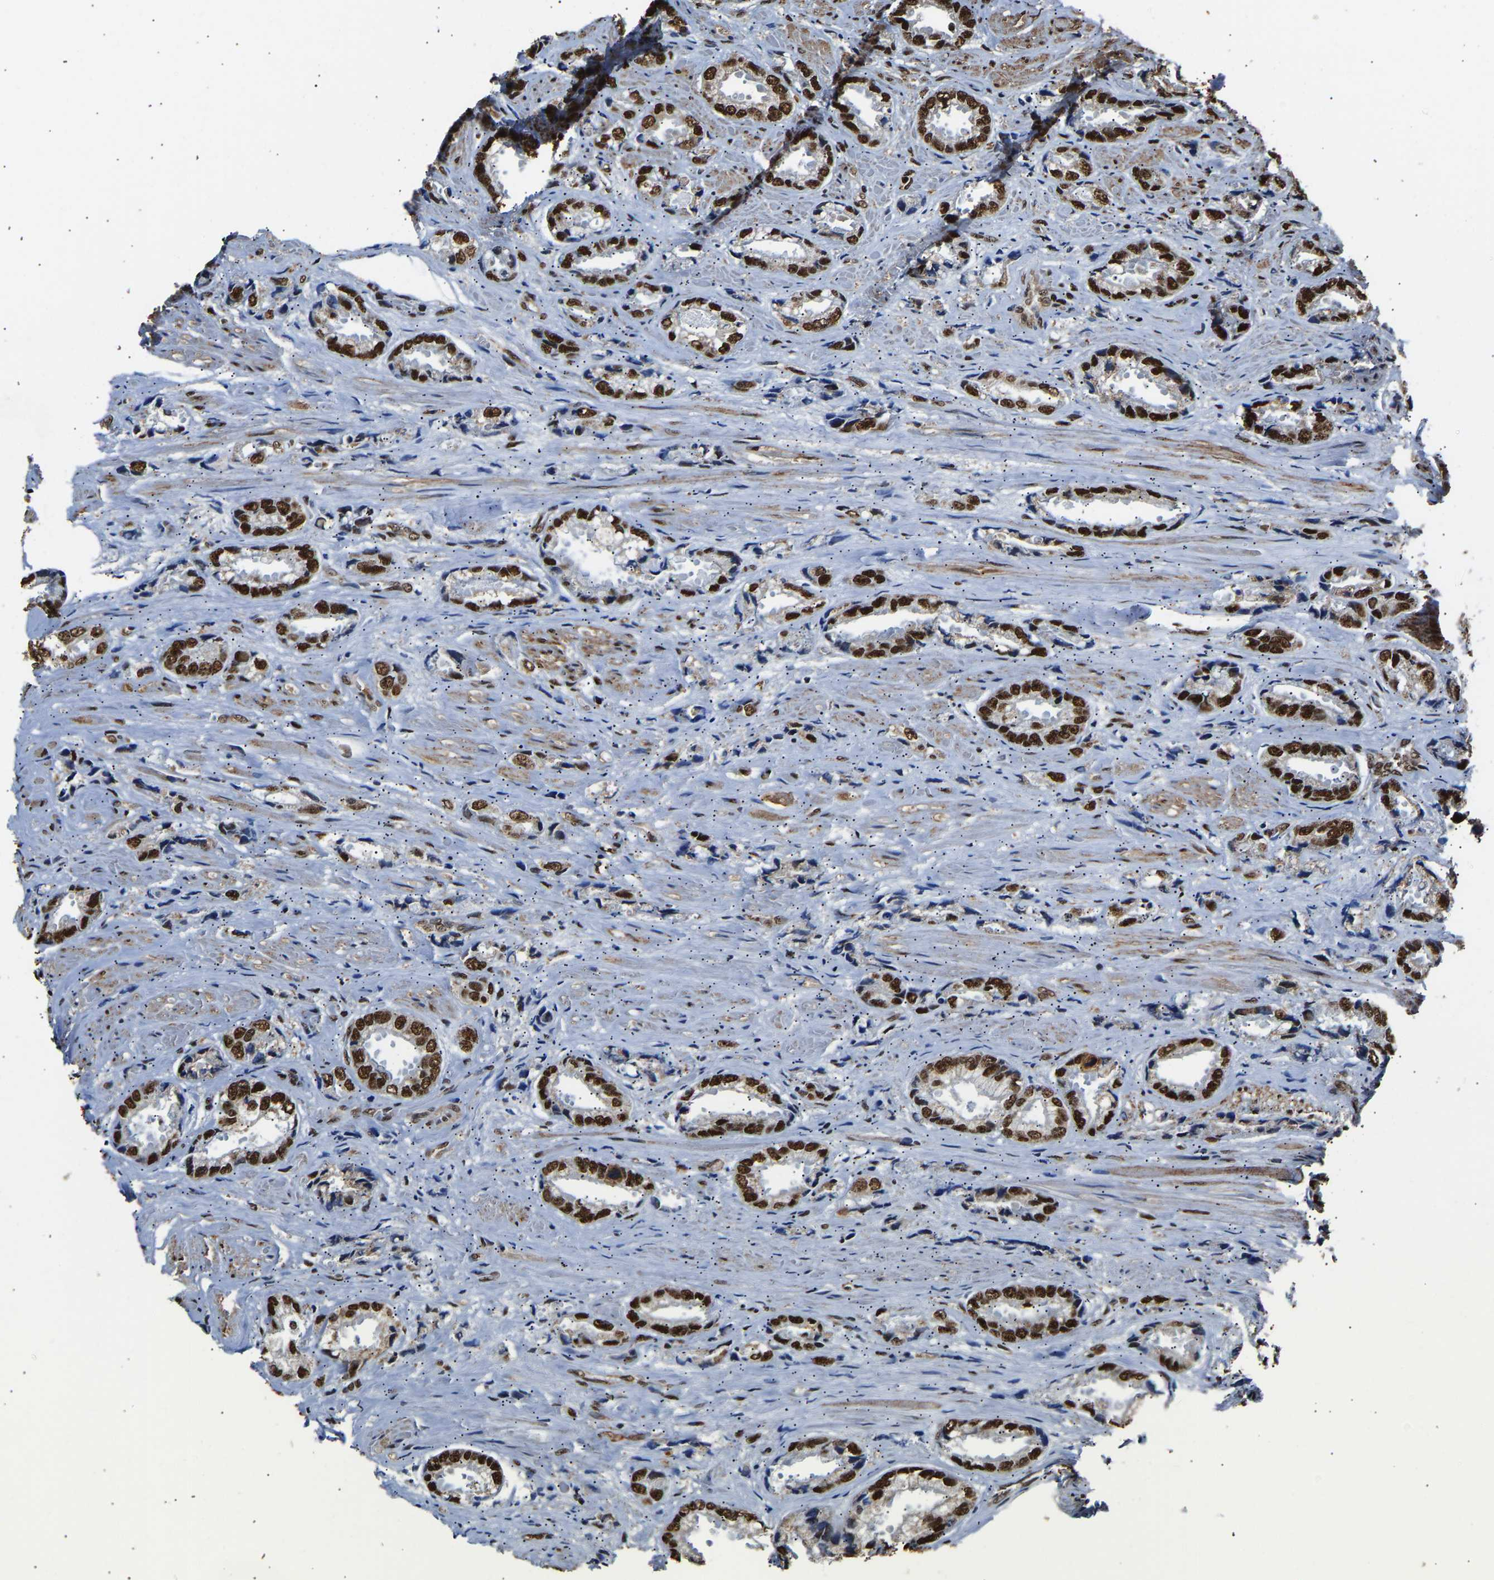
{"staining": {"intensity": "strong", "quantity": ">75%", "location": "nuclear"}, "tissue": "prostate cancer", "cell_type": "Tumor cells", "image_type": "cancer", "snomed": [{"axis": "morphology", "description": "Adenocarcinoma, High grade"}, {"axis": "topography", "description": "Prostate"}], "caption": "Adenocarcinoma (high-grade) (prostate) stained with DAB (3,3'-diaminobenzidine) immunohistochemistry demonstrates high levels of strong nuclear positivity in about >75% of tumor cells.", "gene": "SAFB", "patient": {"sex": "male", "age": 61}}